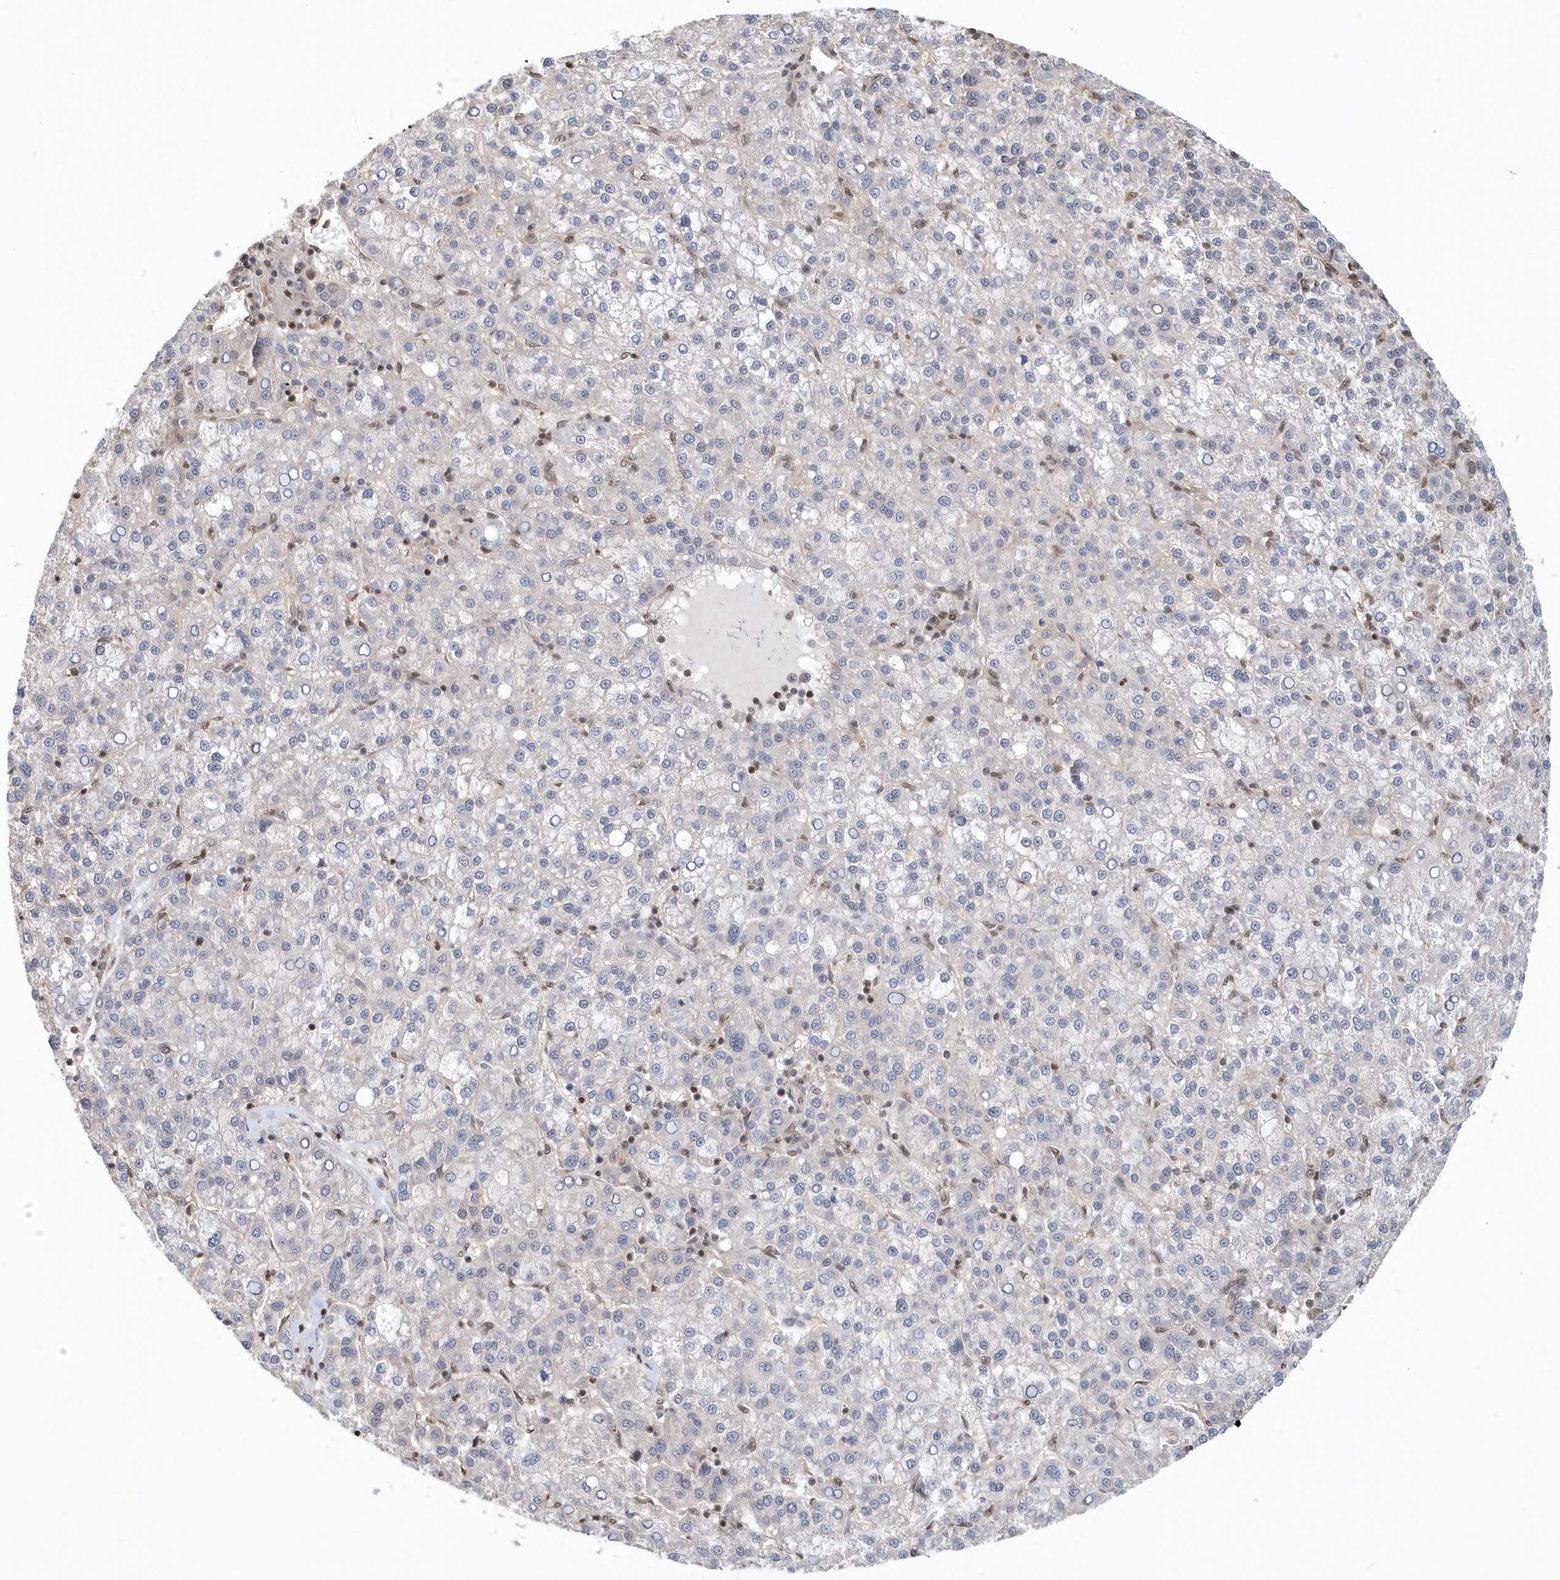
{"staining": {"intensity": "negative", "quantity": "none", "location": "none"}, "tissue": "liver cancer", "cell_type": "Tumor cells", "image_type": "cancer", "snomed": [{"axis": "morphology", "description": "Carcinoma, Hepatocellular, NOS"}, {"axis": "topography", "description": "Liver"}], "caption": "High power microscopy photomicrograph of an IHC photomicrograph of liver hepatocellular carcinoma, revealing no significant expression in tumor cells. The staining was performed using DAB to visualize the protein expression in brown, while the nuclei were stained in blue with hematoxylin (Magnification: 20x).", "gene": "SUMO2", "patient": {"sex": "female", "age": 58}}